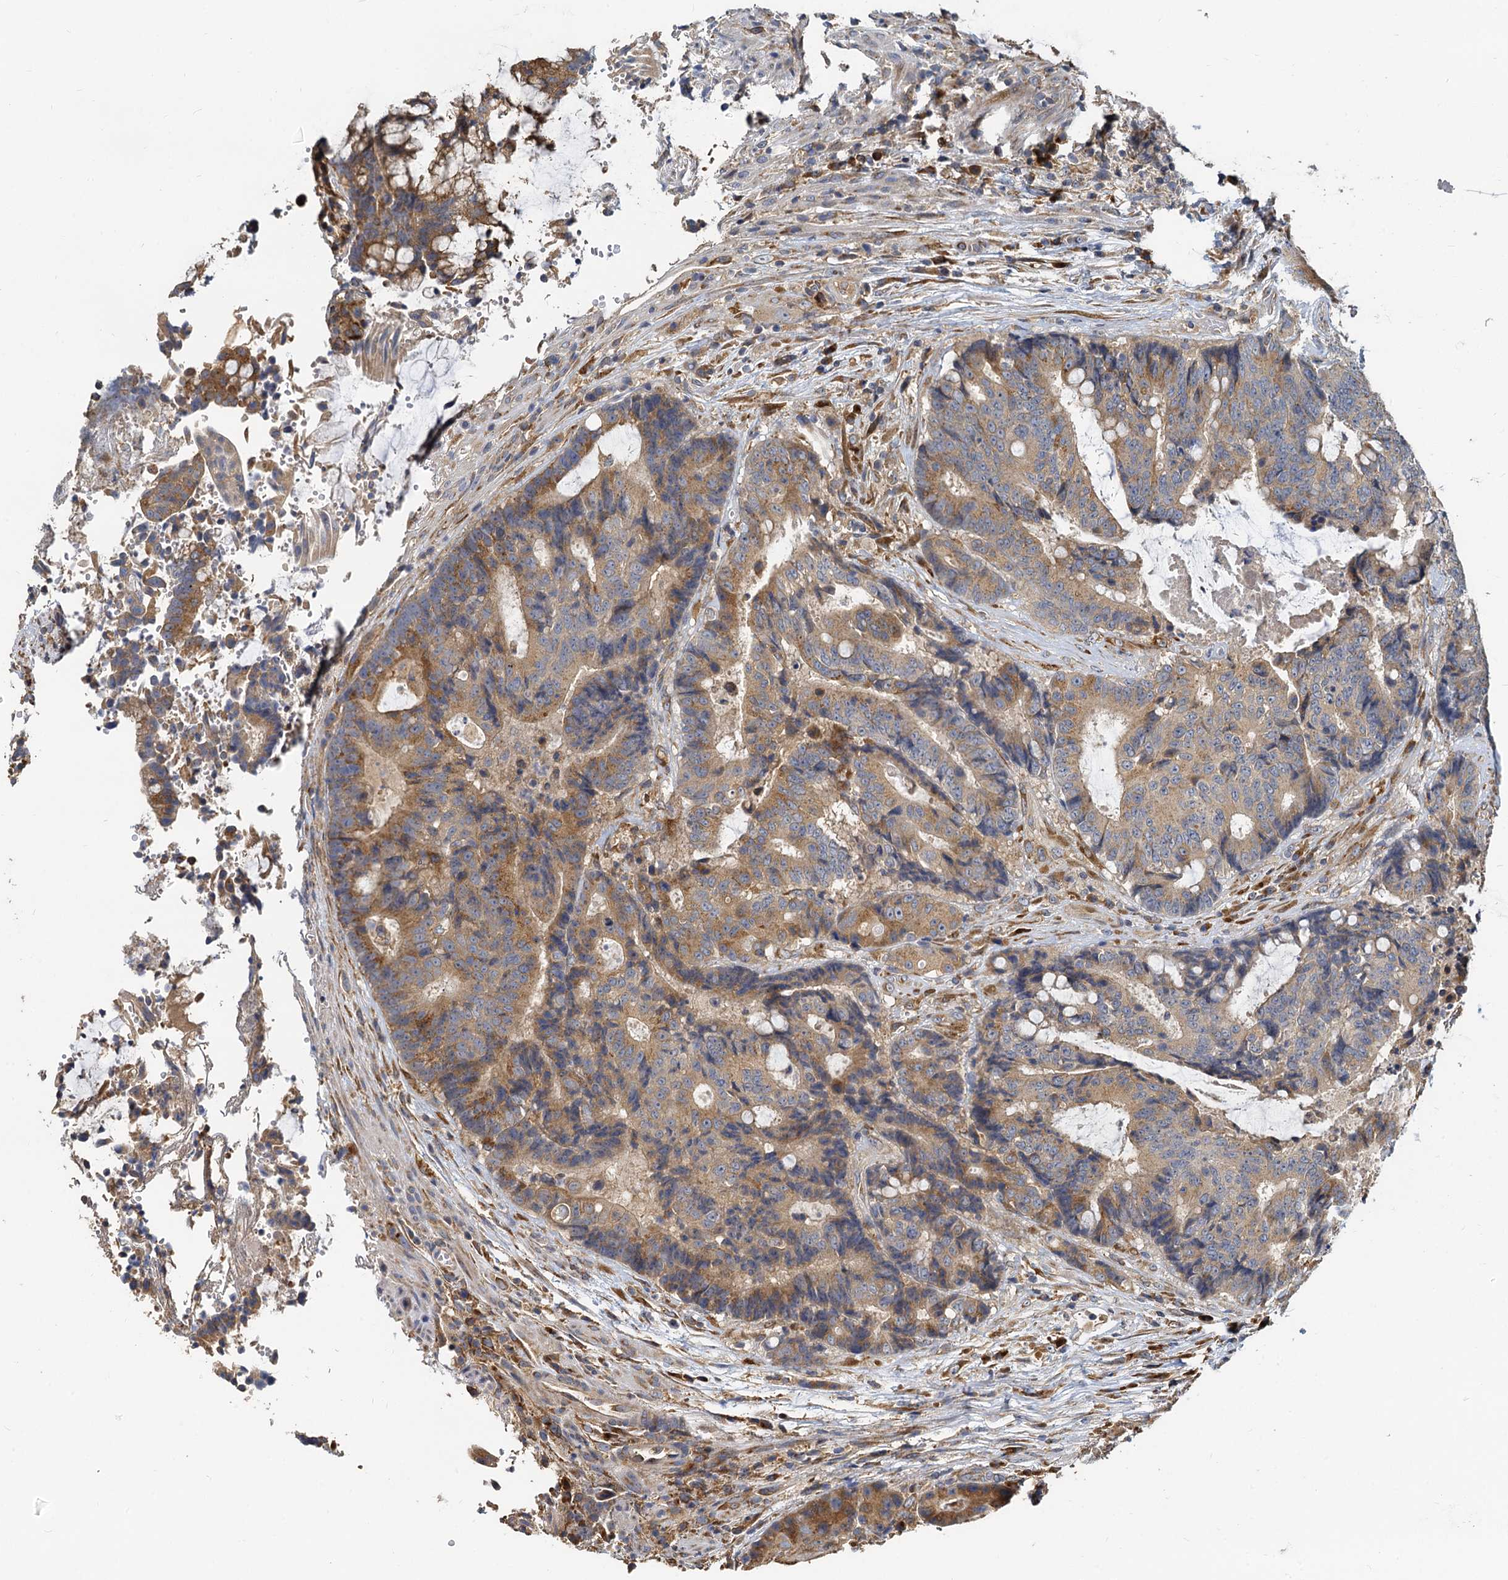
{"staining": {"intensity": "moderate", "quantity": ">75%", "location": "cytoplasmic/membranous"}, "tissue": "colorectal cancer", "cell_type": "Tumor cells", "image_type": "cancer", "snomed": [{"axis": "morphology", "description": "Adenocarcinoma, NOS"}, {"axis": "topography", "description": "Rectum"}], "caption": "The micrograph reveals immunohistochemical staining of colorectal cancer. There is moderate cytoplasmic/membranous staining is present in about >75% of tumor cells.", "gene": "NKAPD1", "patient": {"sex": "male", "age": 69}}